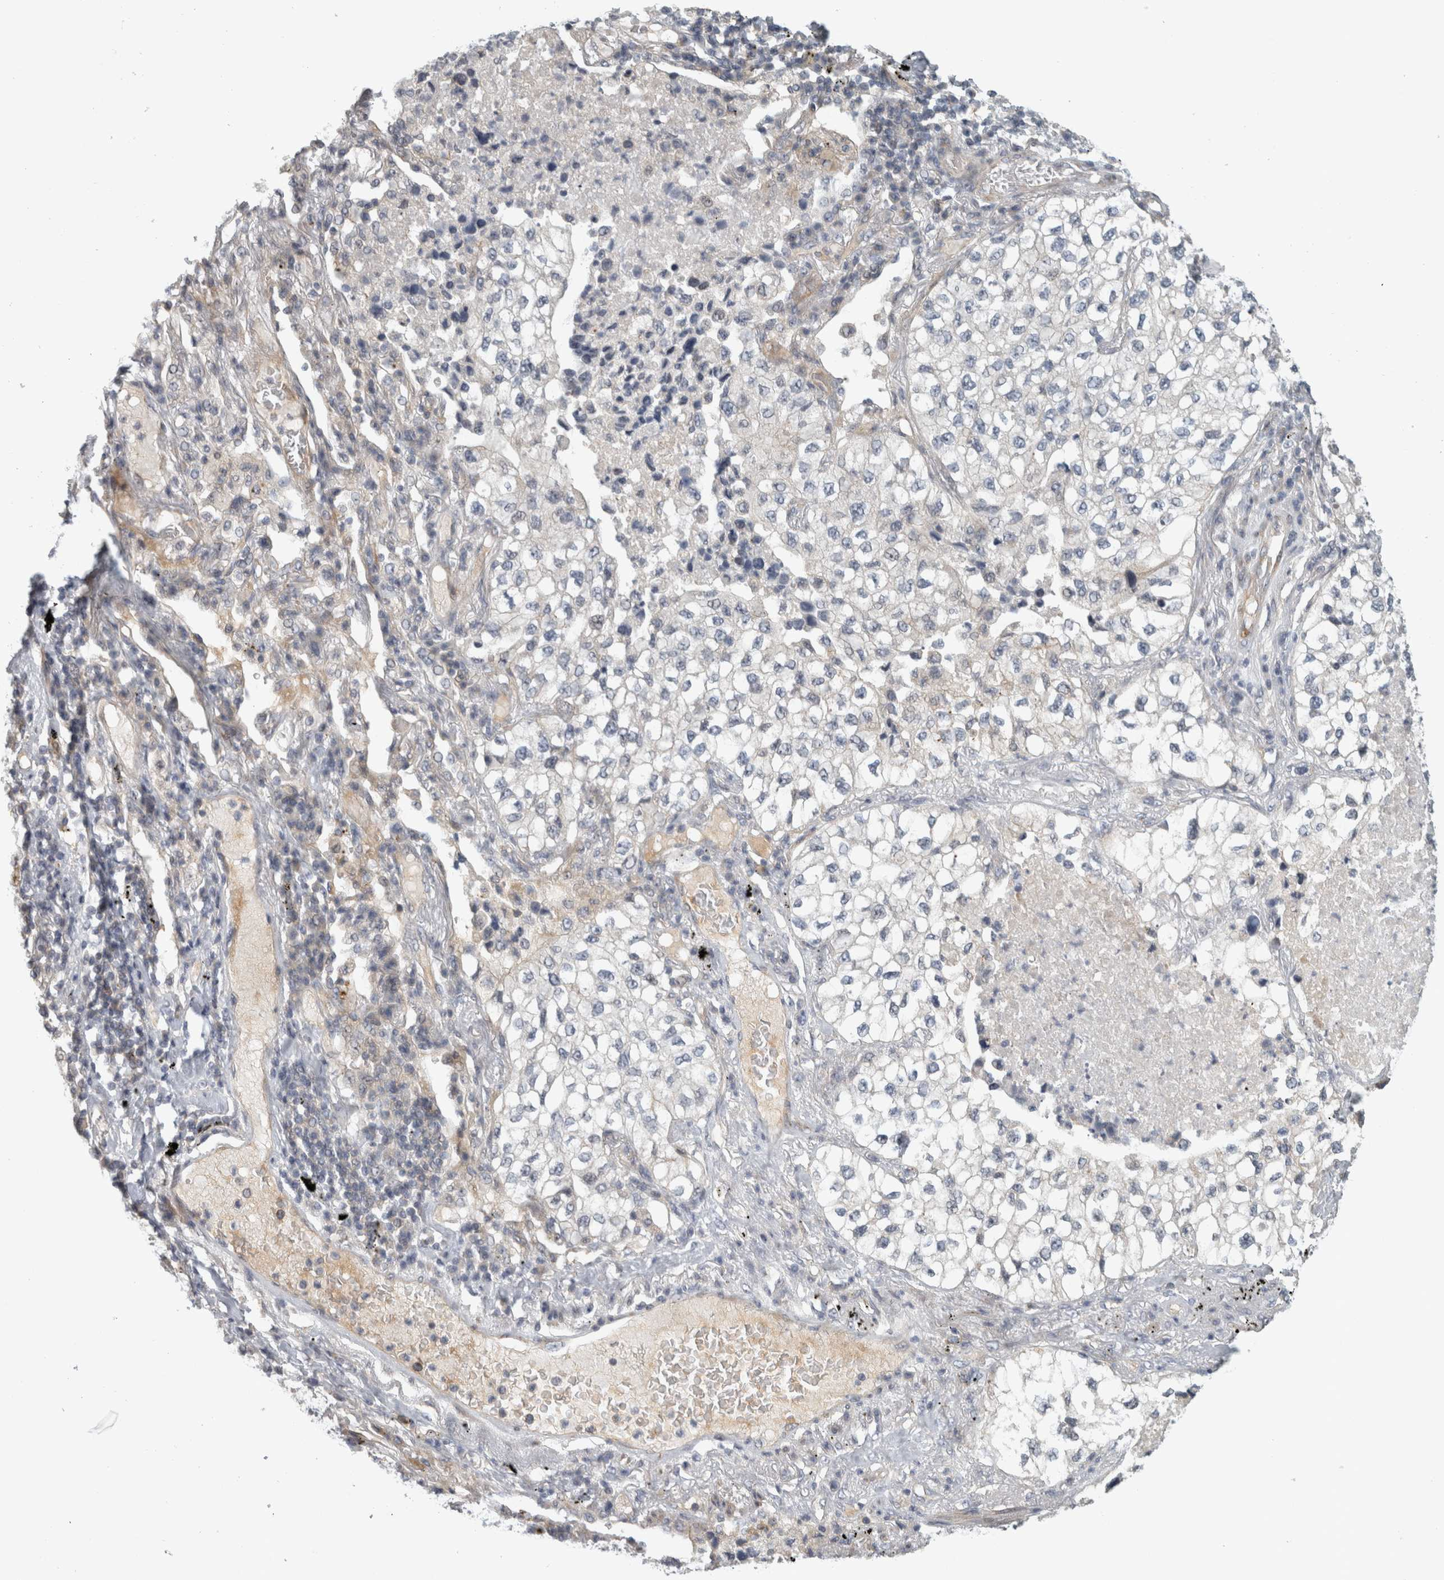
{"staining": {"intensity": "negative", "quantity": "none", "location": "none"}, "tissue": "lung cancer", "cell_type": "Tumor cells", "image_type": "cancer", "snomed": [{"axis": "morphology", "description": "Adenocarcinoma, NOS"}, {"axis": "topography", "description": "Lung"}], "caption": "Protein analysis of lung adenocarcinoma displays no significant staining in tumor cells.", "gene": "ZNF804B", "patient": {"sex": "male", "age": 63}}